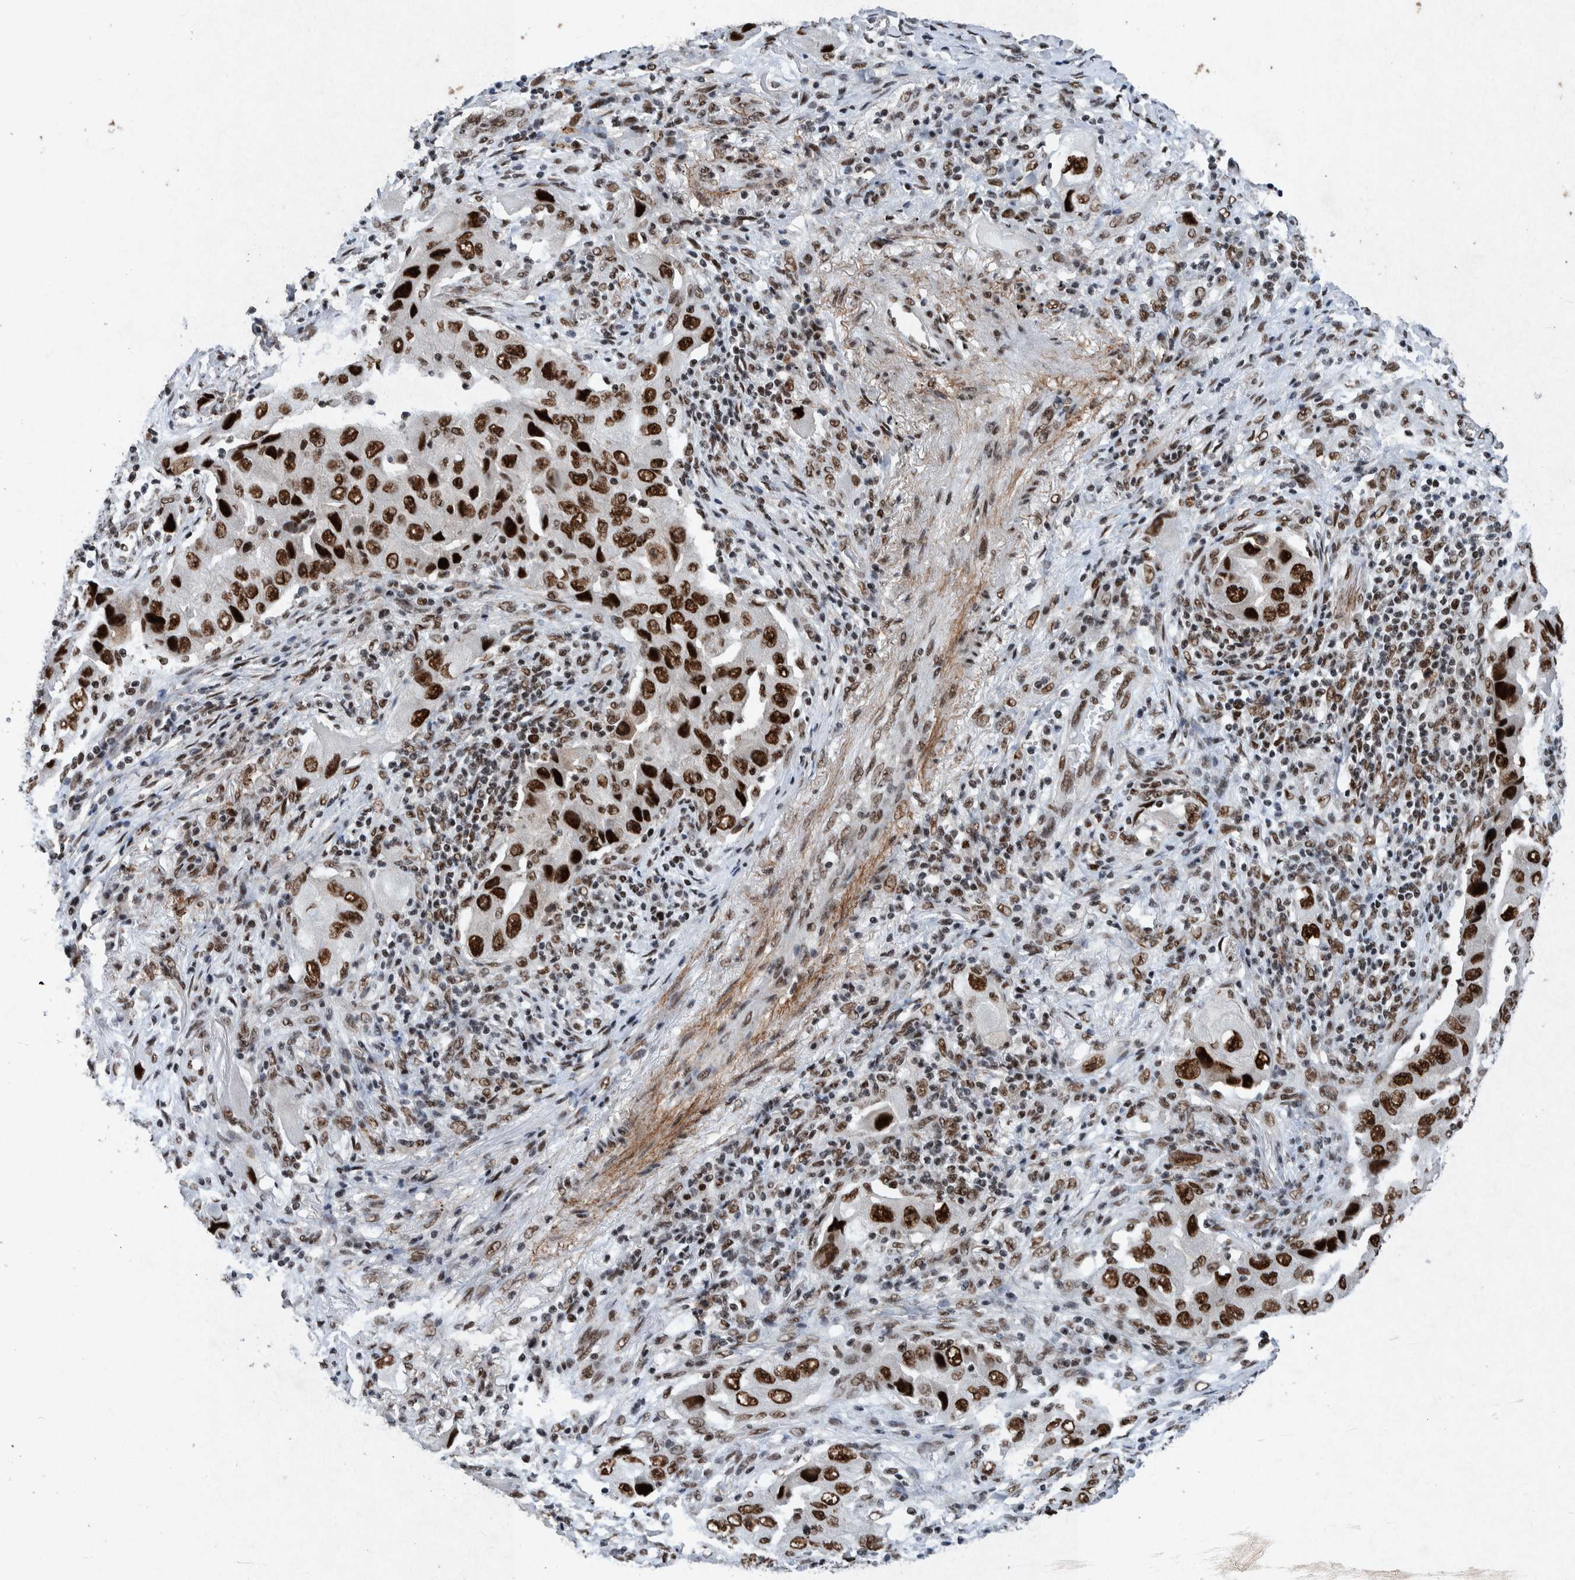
{"staining": {"intensity": "strong", "quantity": ">75%", "location": "nuclear"}, "tissue": "lung cancer", "cell_type": "Tumor cells", "image_type": "cancer", "snomed": [{"axis": "morphology", "description": "Adenocarcinoma, NOS"}, {"axis": "topography", "description": "Lung"}], "caption": "Brown immunohistochemical staining in lung adenocarcinoma demonstrates strong nuclear expression in about >75% of tumor cells.", "gene": "TAF10", "patient": {"sex": "female", "age": 65}}